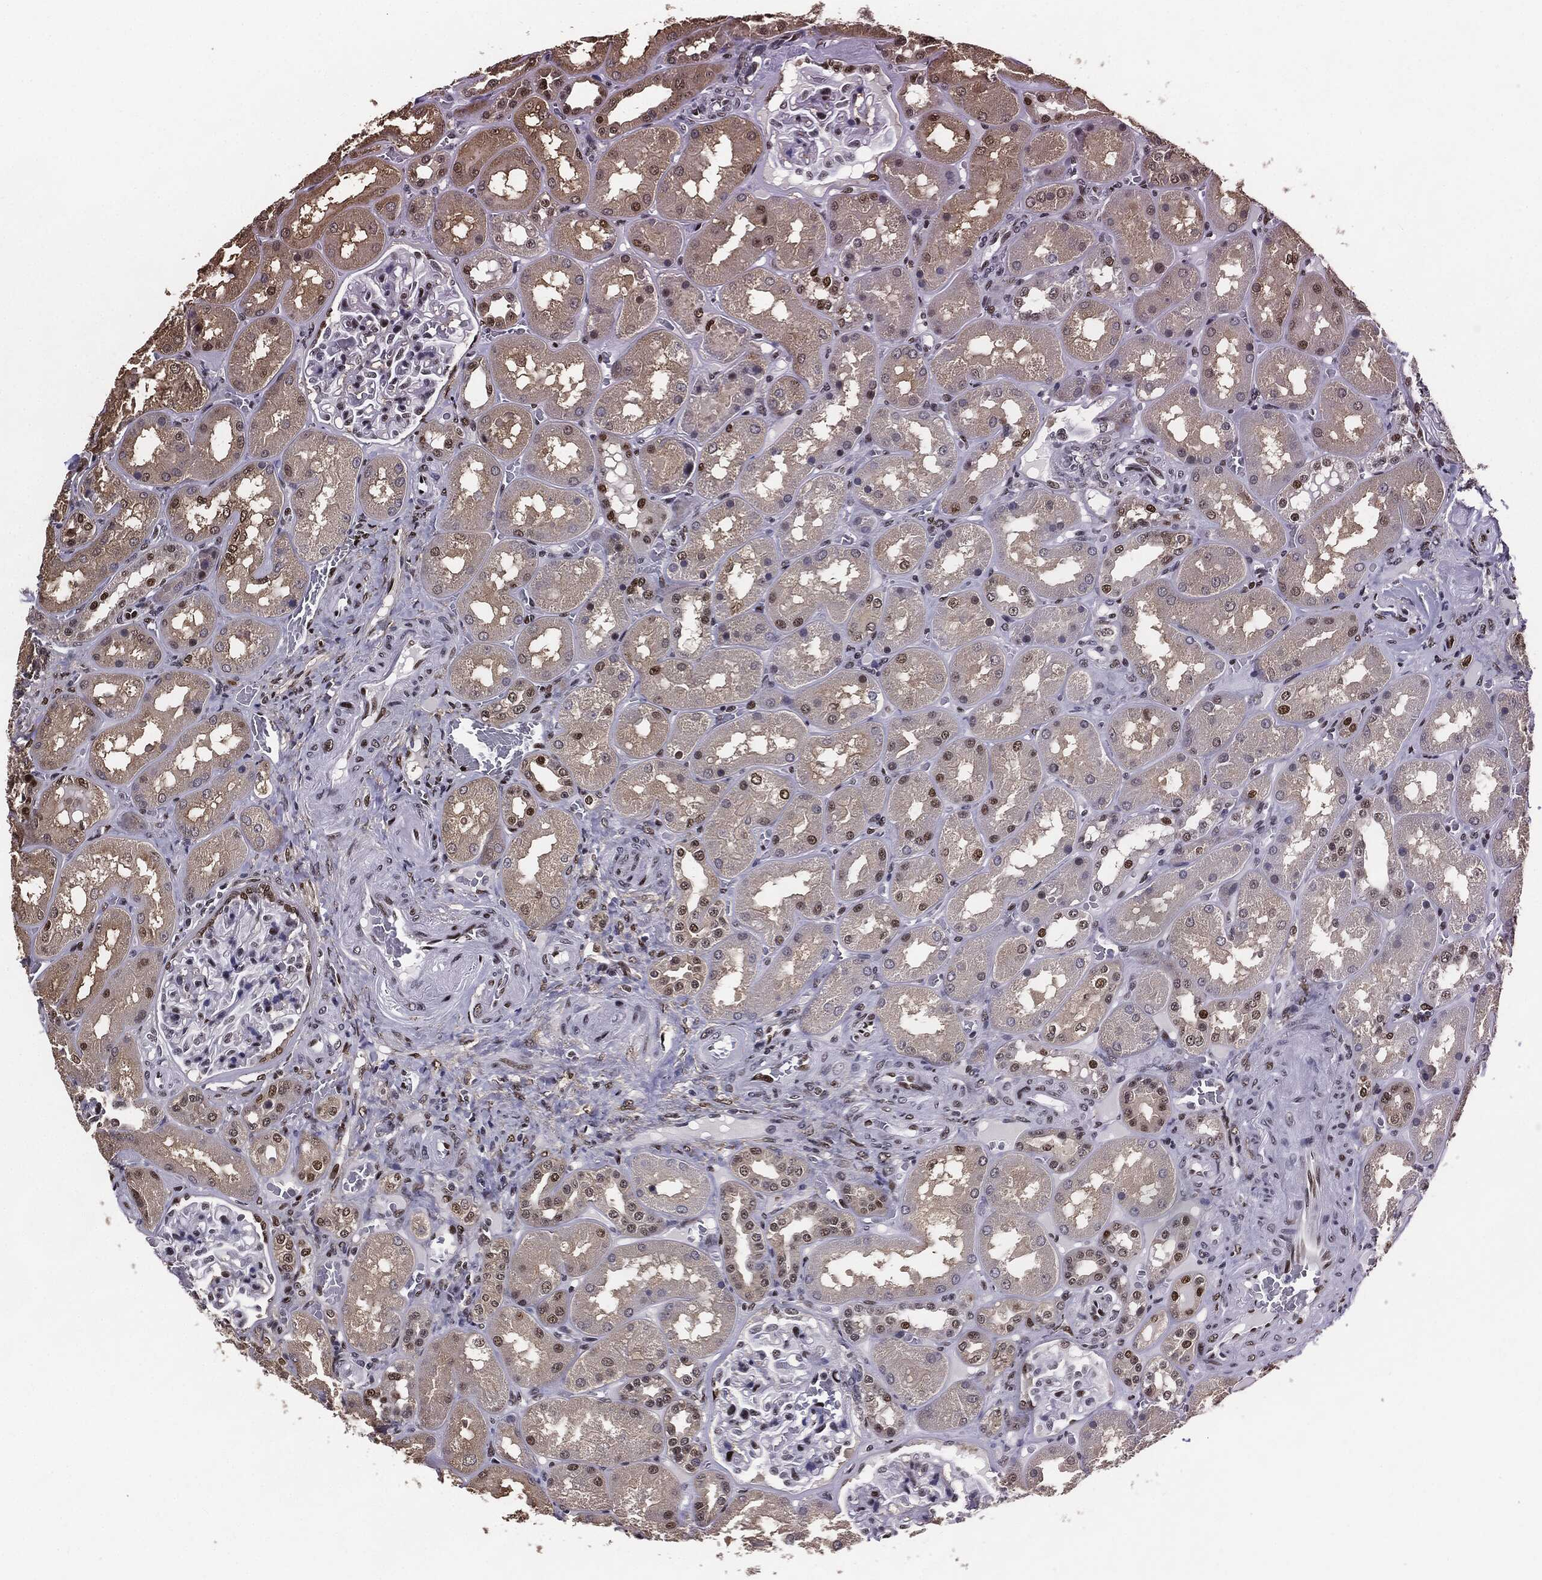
{"staining": {"intensity": "moderate", "quantity": "<25%", "location": "nuclear"}, "tissue": "kidney", "cell_type": "Cells in glomeruli", "image_type": "normal", "snomed": [{"axis": "morphology", "description": "Normal tissue, NOS"}, {"axis": "topography", "description": "Kidney"}], "caption": "DAB (3,3'-diaminobenzidine) immunohistochemical staining of unremarkable kidney exhibits moderate nuclear protein staining in approximately <25% of cells in glomeruli. (DAB IHC with brightfield microscopy, high magnification).", "gene": "JUN", "patient": {"sex": "male", "age": 73}}